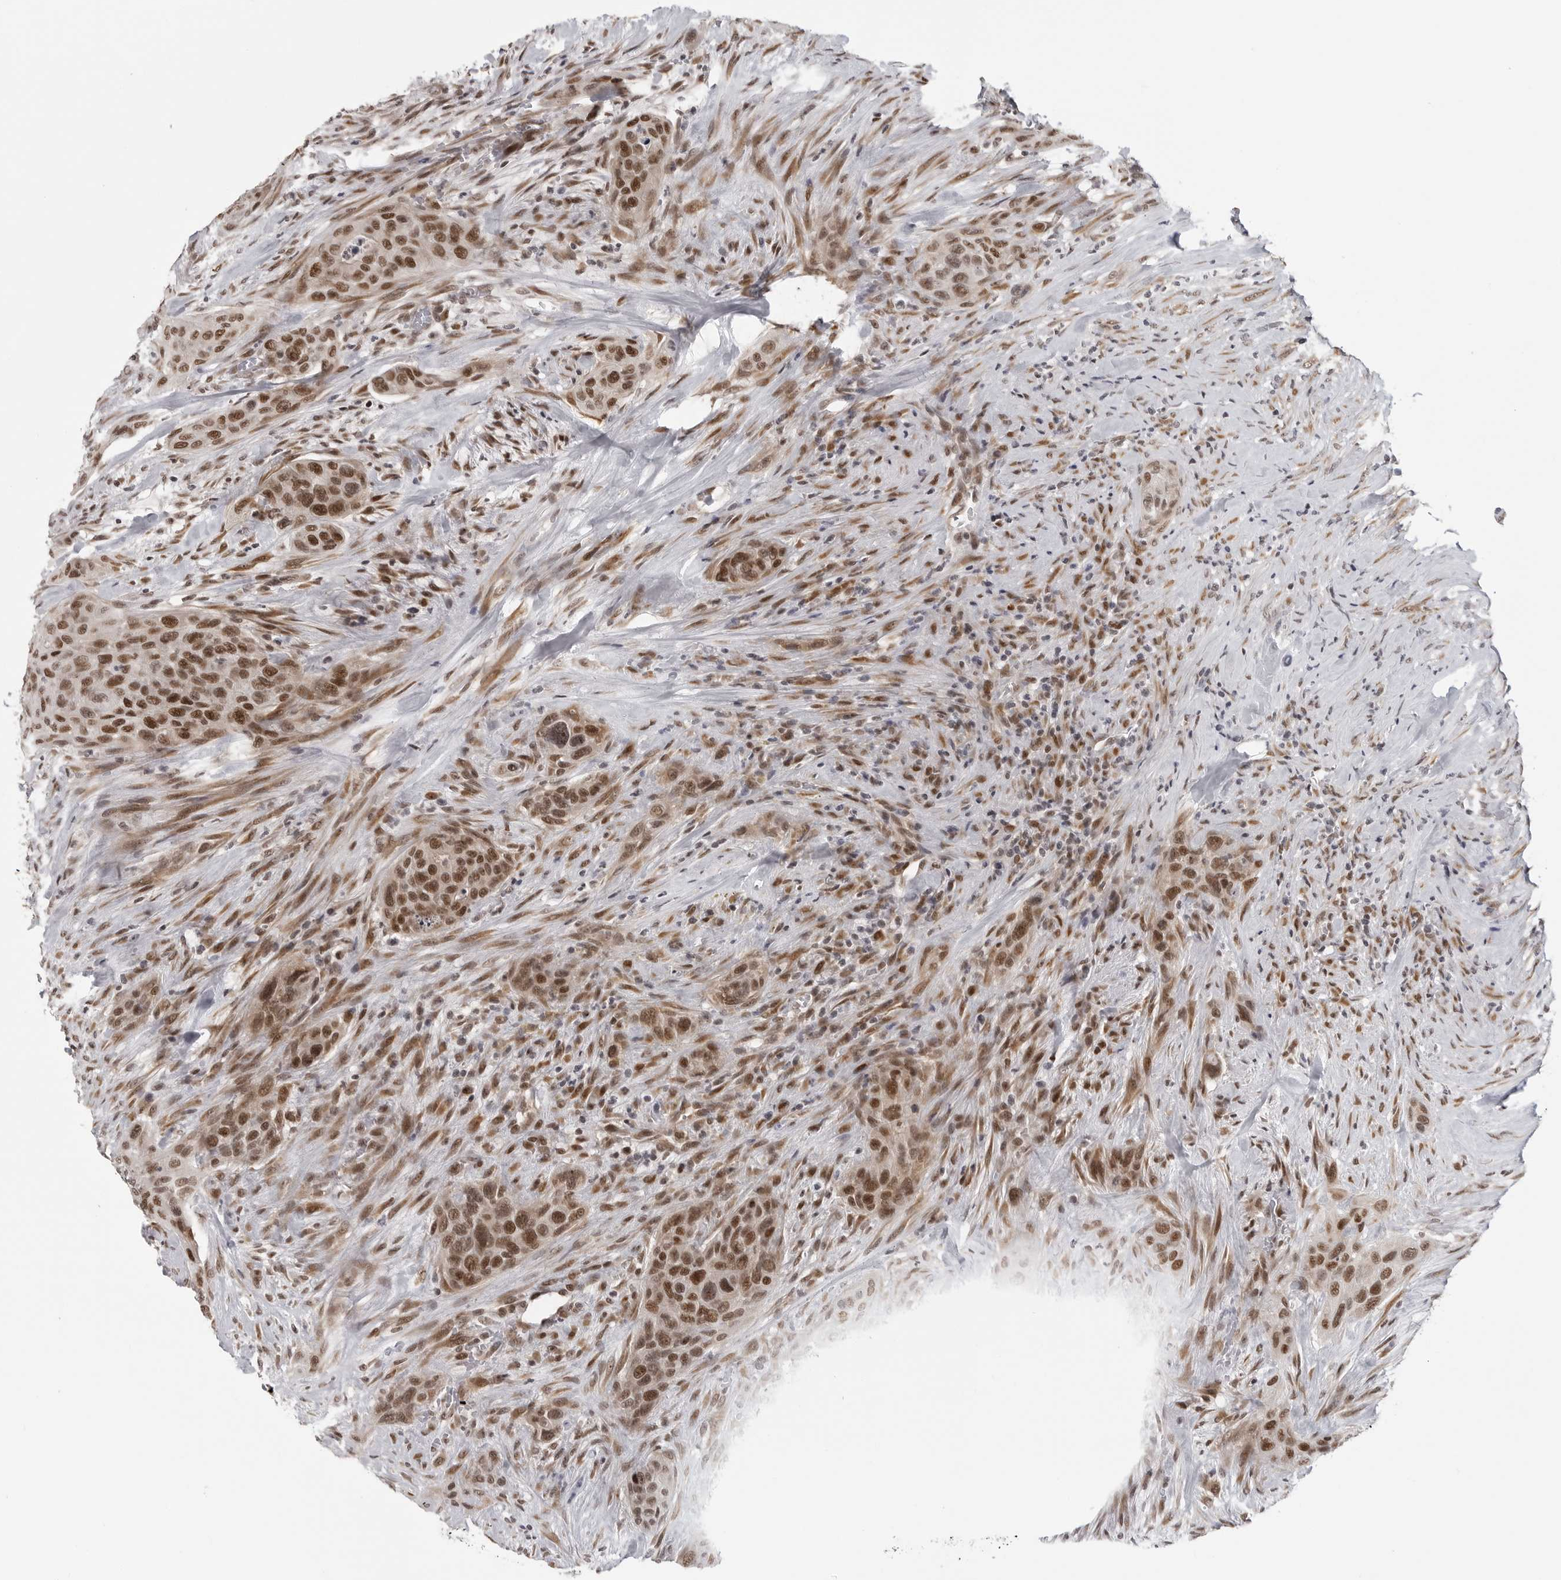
{"staining": {"intensity": "moderate", "quantity": ">75%", "location": "nuclear"}, "tissue": "urothelial cancer", "cell_type": "Tumor cells", "image_type": "cancer", "snomed": [{"axis": "morphology", "description": "Urothelial carcinoma, High grade"}, {"axis": "topography", "description": "Urinary bladder"}], "caption": "Urothelial carcinoma (high-grade) stained with a protein marker demonstrates moderate staining in tumor cells.", "gene": "PRDM10", "patient": {"sex": "male", "age": 35}}